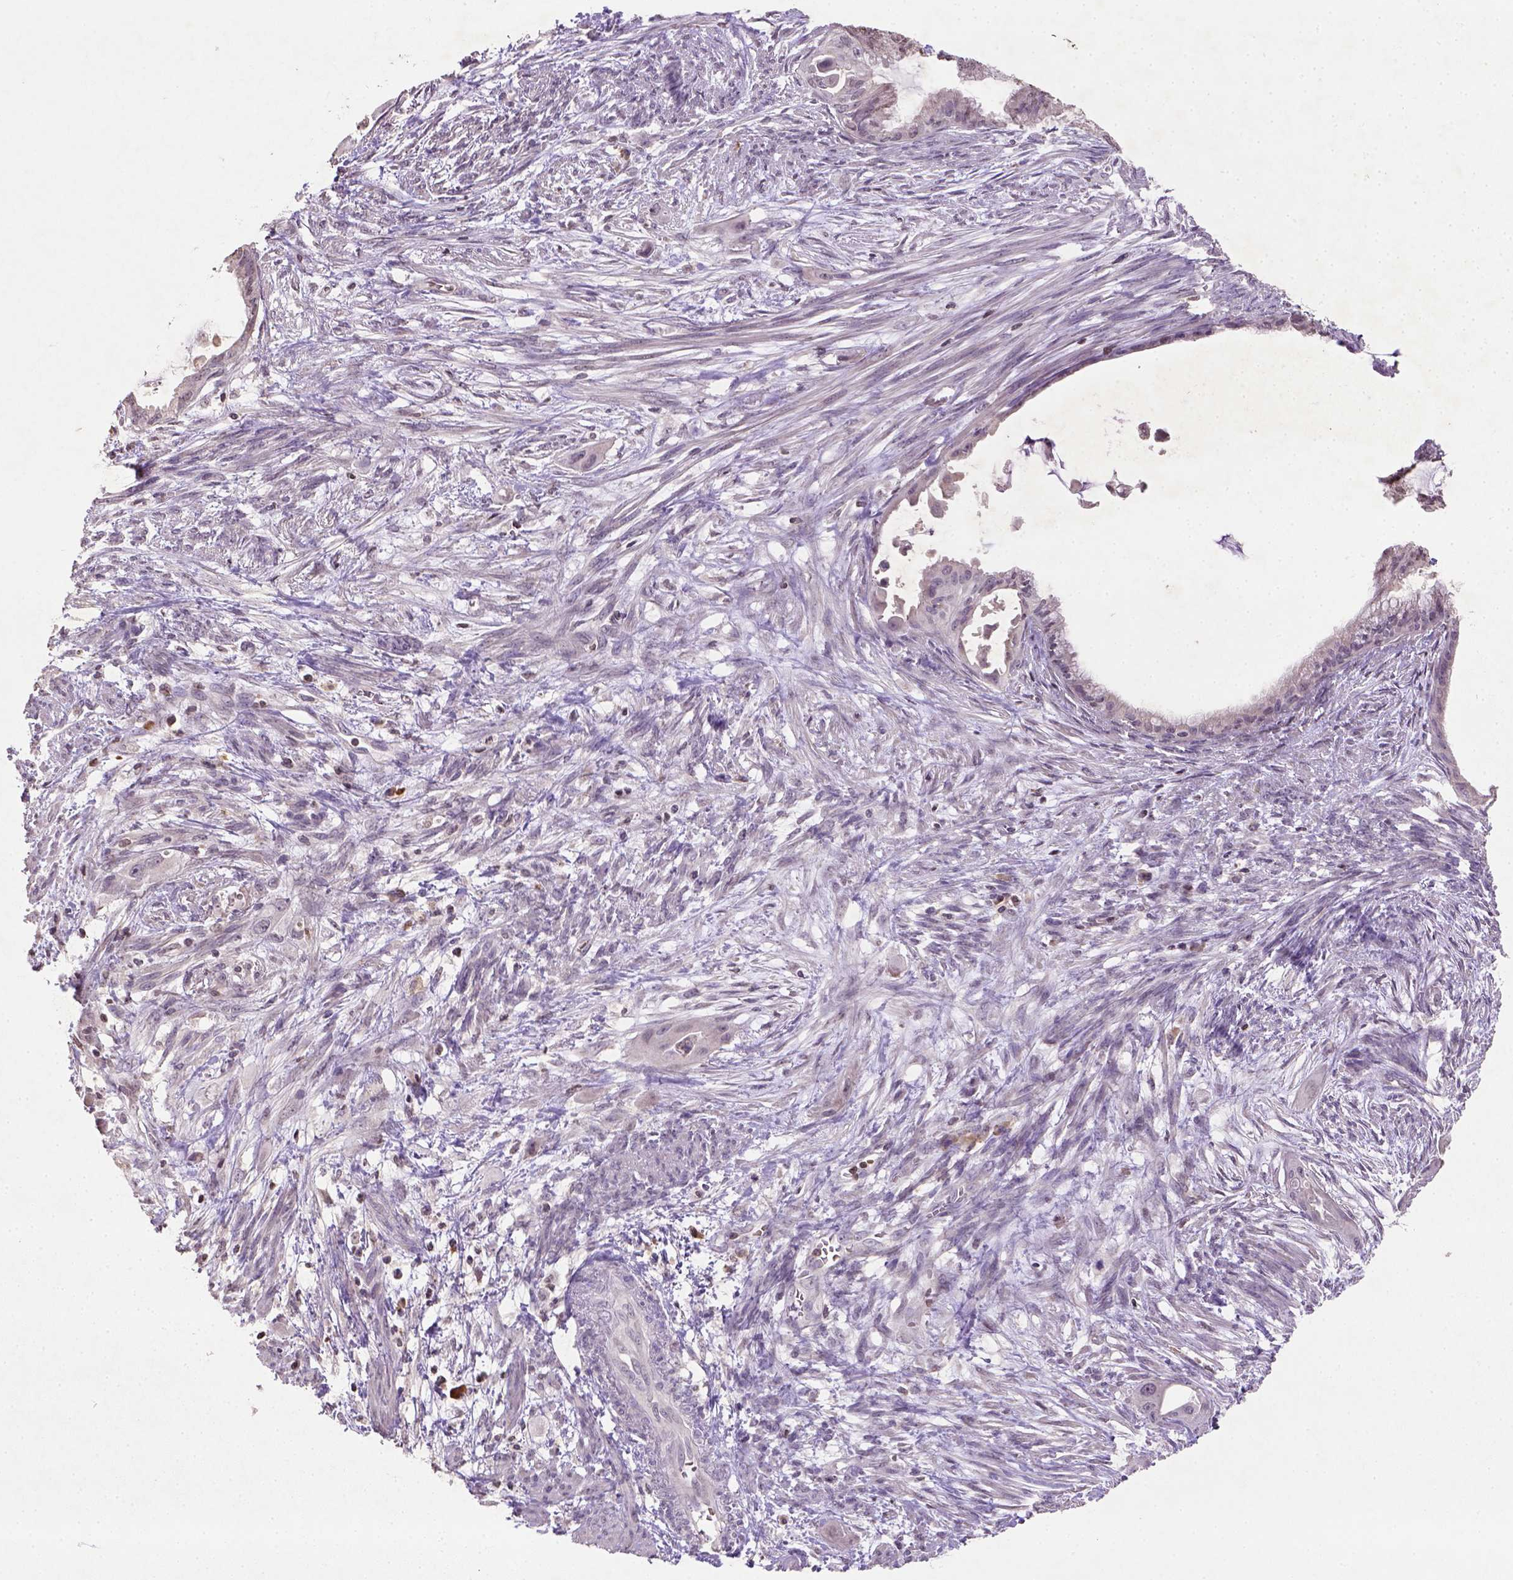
{"staining": {"intensity": "negative", "quantity": "none", "location": "none"}, "tissue": "endometrial cancer", "cell_type": "Tumor cells", "image_type": "cancer", "snomed": [{"axis": "morphology", "description": "Adenocarcinoma, NOS"}, {"axis": "topography", "description": "Endometrium"}], "caption": "Immunohistochemistry of human endometrial cancer reveals no staining in tumor cells.", "gene": "NUDT3", "patient": {"sex": "female", "age": 86}}